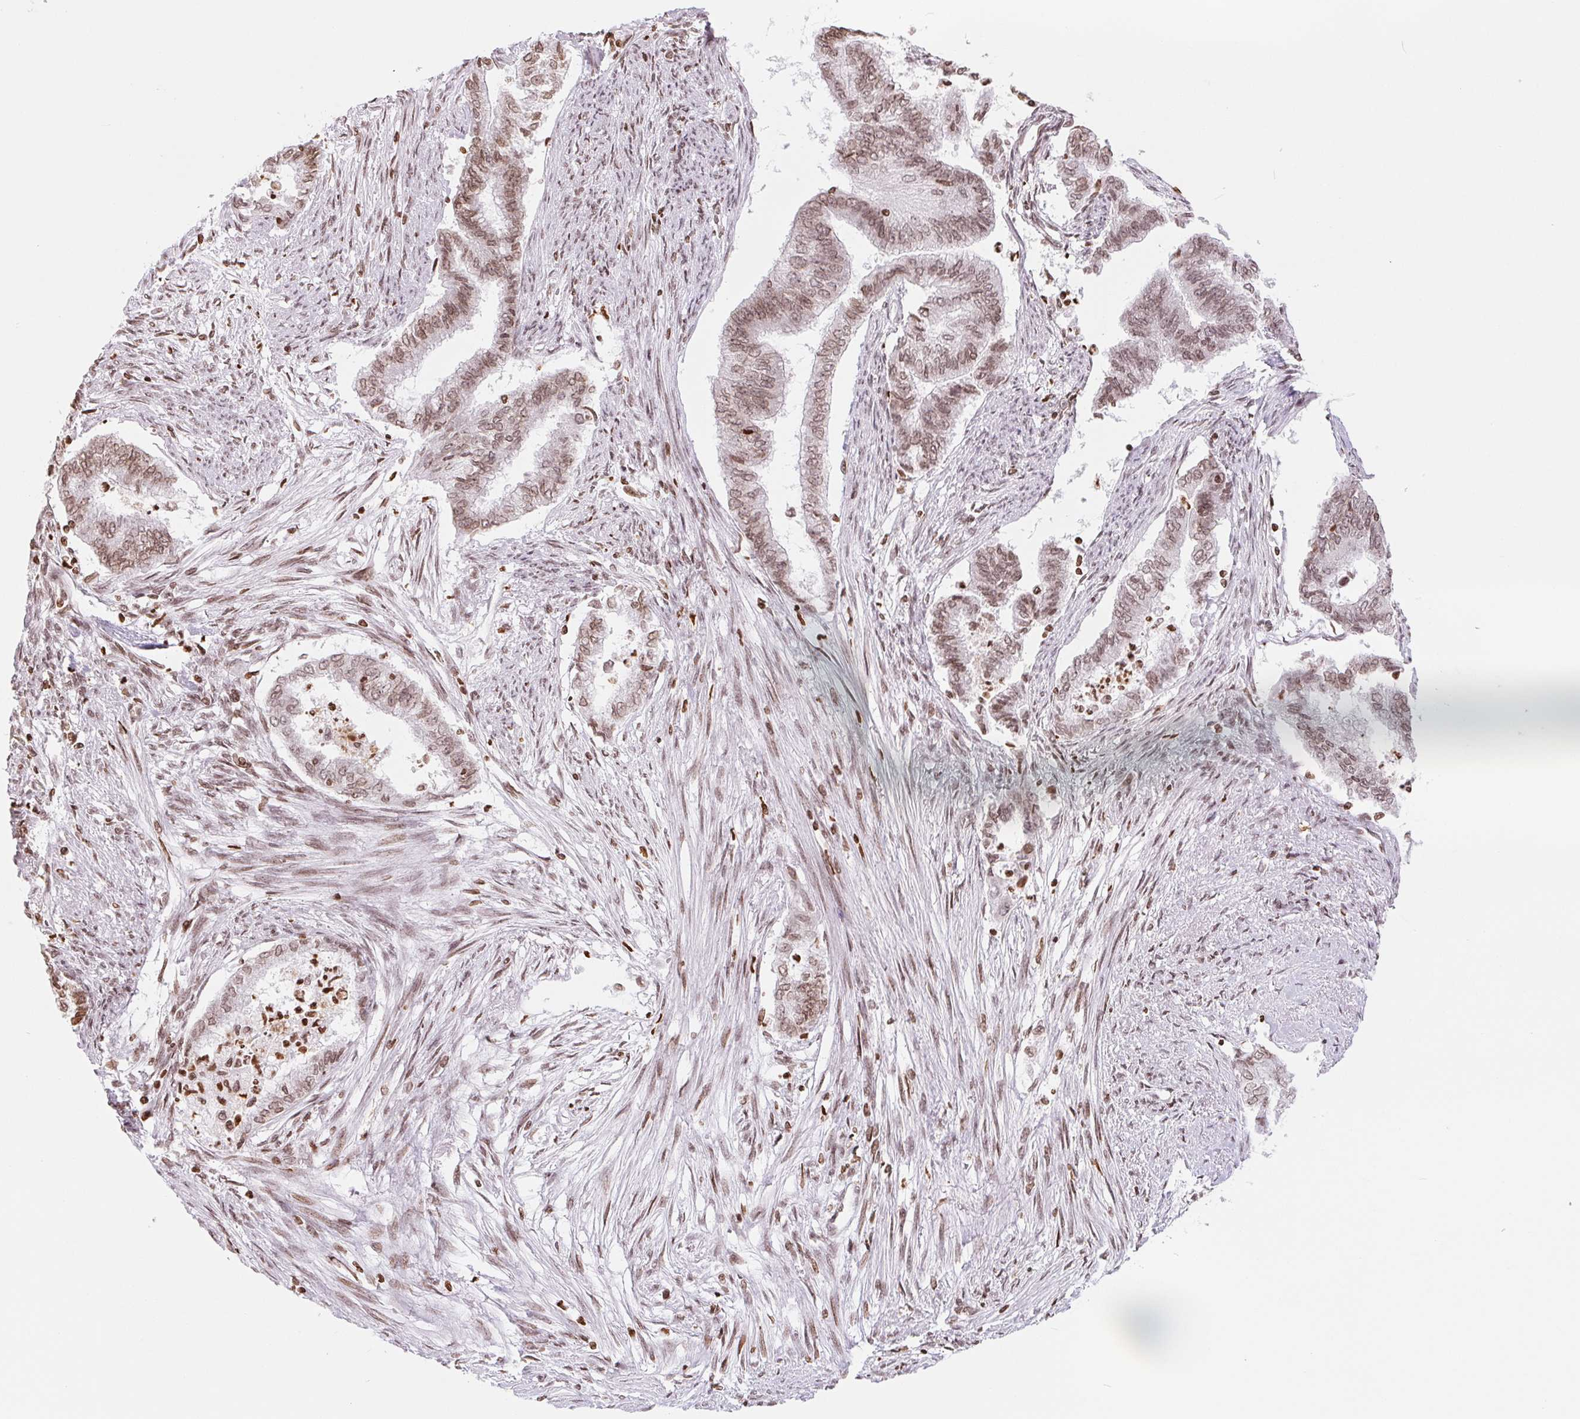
{"staining": {"intensity": "moderate", "quantity": ">75%", "location": "cytoplasmic/membranous,nuclear"}, "tissue": "endometrial cancer", "cell_type": "Tumor cells", "image_type": "cancer", "snomed": [{"axis": "morphology", "description": "Adenocarcinoma, NOS"}, {"axis": "topography", "description": "Endometrium"}], "caption": "The photomicrograph demonstrates immunohistochemical staining of adenocarcinoma (endometrial). There is moderate cytoplasmic/membranous and nuclear positivity is seen in about >75% of tumor cells. (DAB (3,3'-diaminobenzidine) = brown stain, brightfield microscopy at high magnification).", "gene": "SMIM12", "patient": {"sex": "female", "age": 65}}